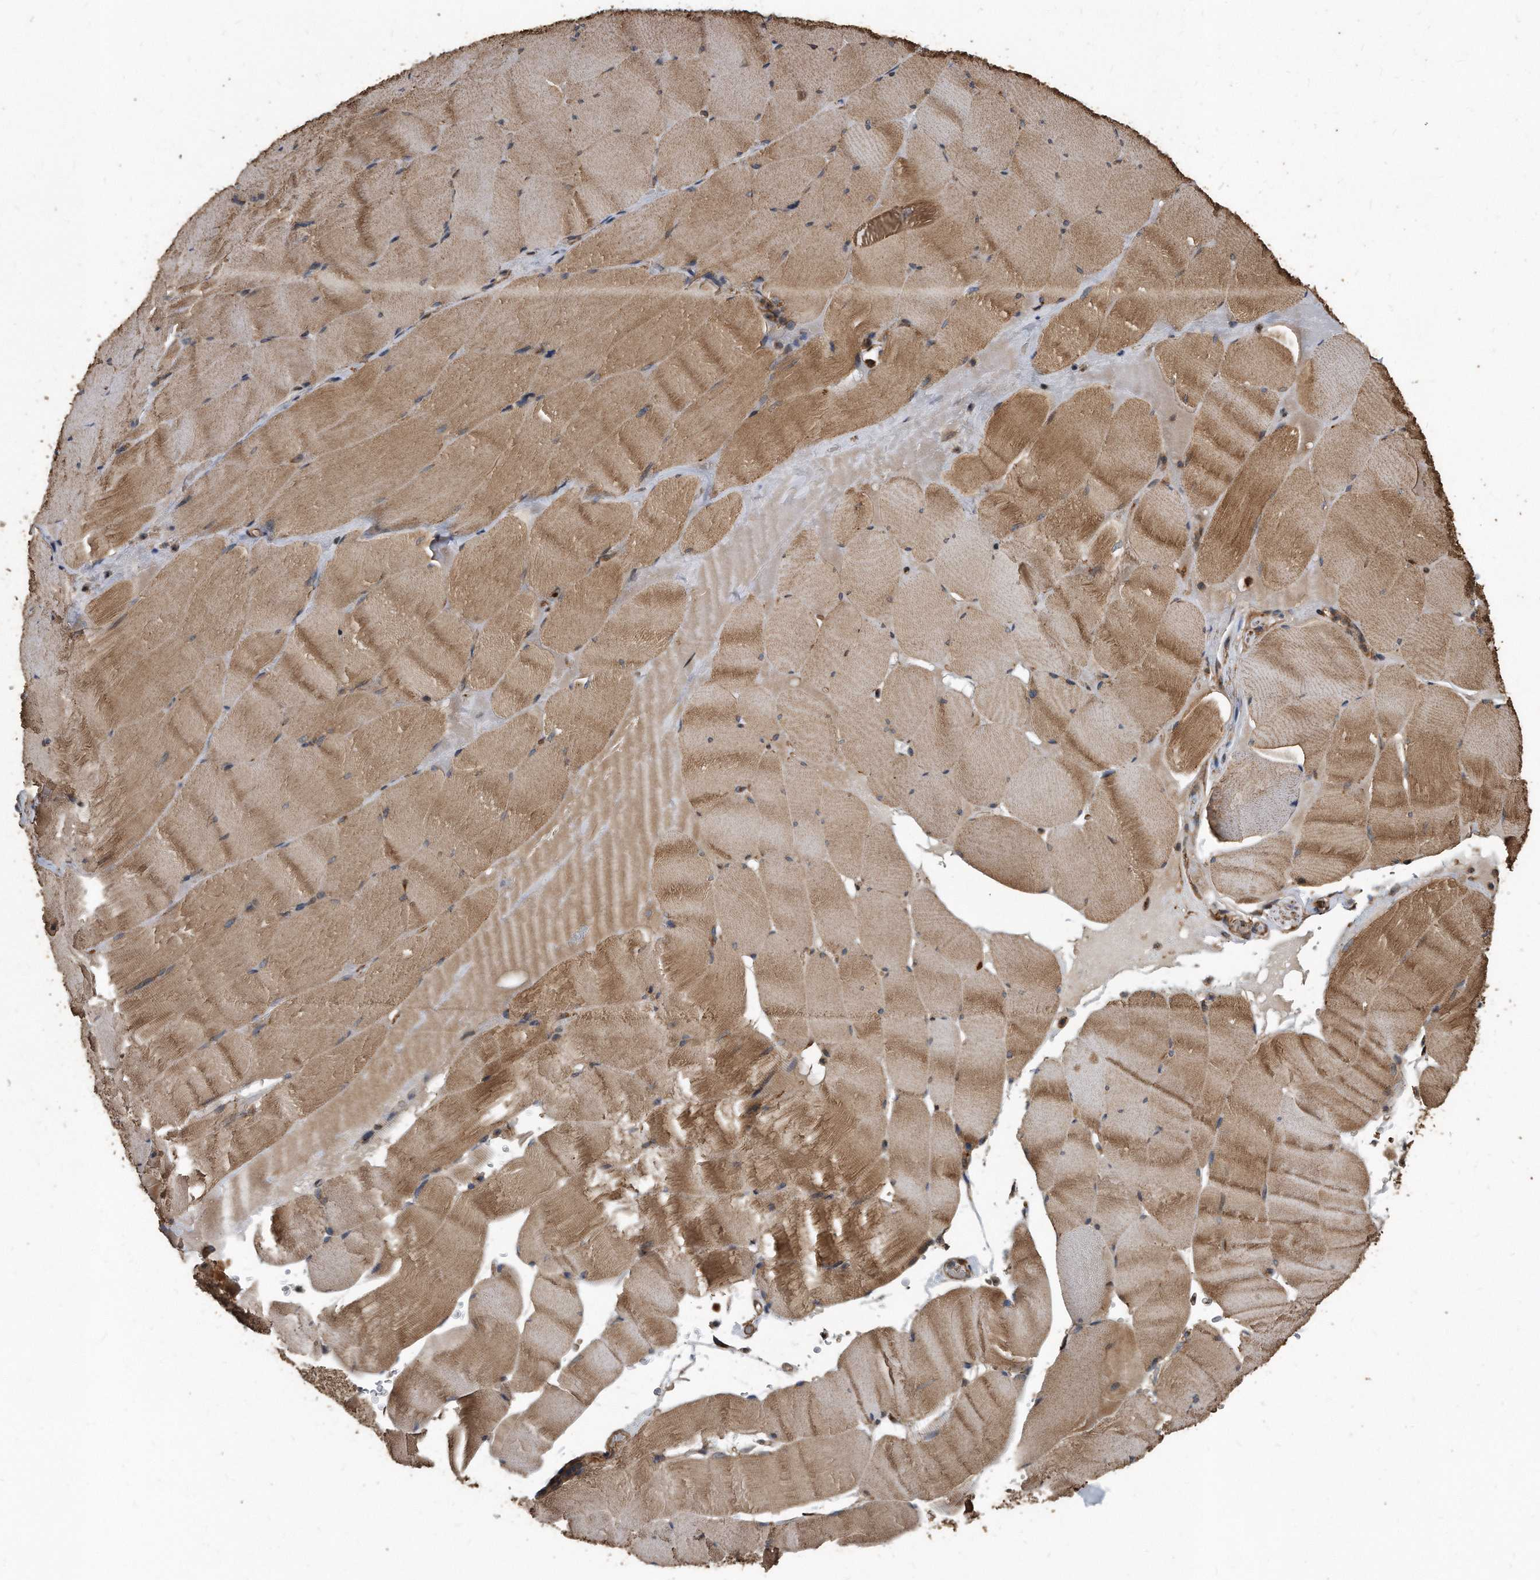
{"staining": {"intensity": "moderate", "quantity": ">75%", "location": "cytoplasmic/membranous"}, "tissue": "skeletal muscle", "cell_type": "Myocytes", "image_type": "normal", "snomed": [{"axis": "morphology", "description": "Normal tissue, NOS"}, {"axis": "topography", "description": "Skeletal muscle"}], "caption": "Protein staining of benign skeletal muscle displays moderate cytoplasmic/membranous staining in about >75% of myocytes.", "gene": "FAM136A", "patient": {"sex": "male", "age": 62}}